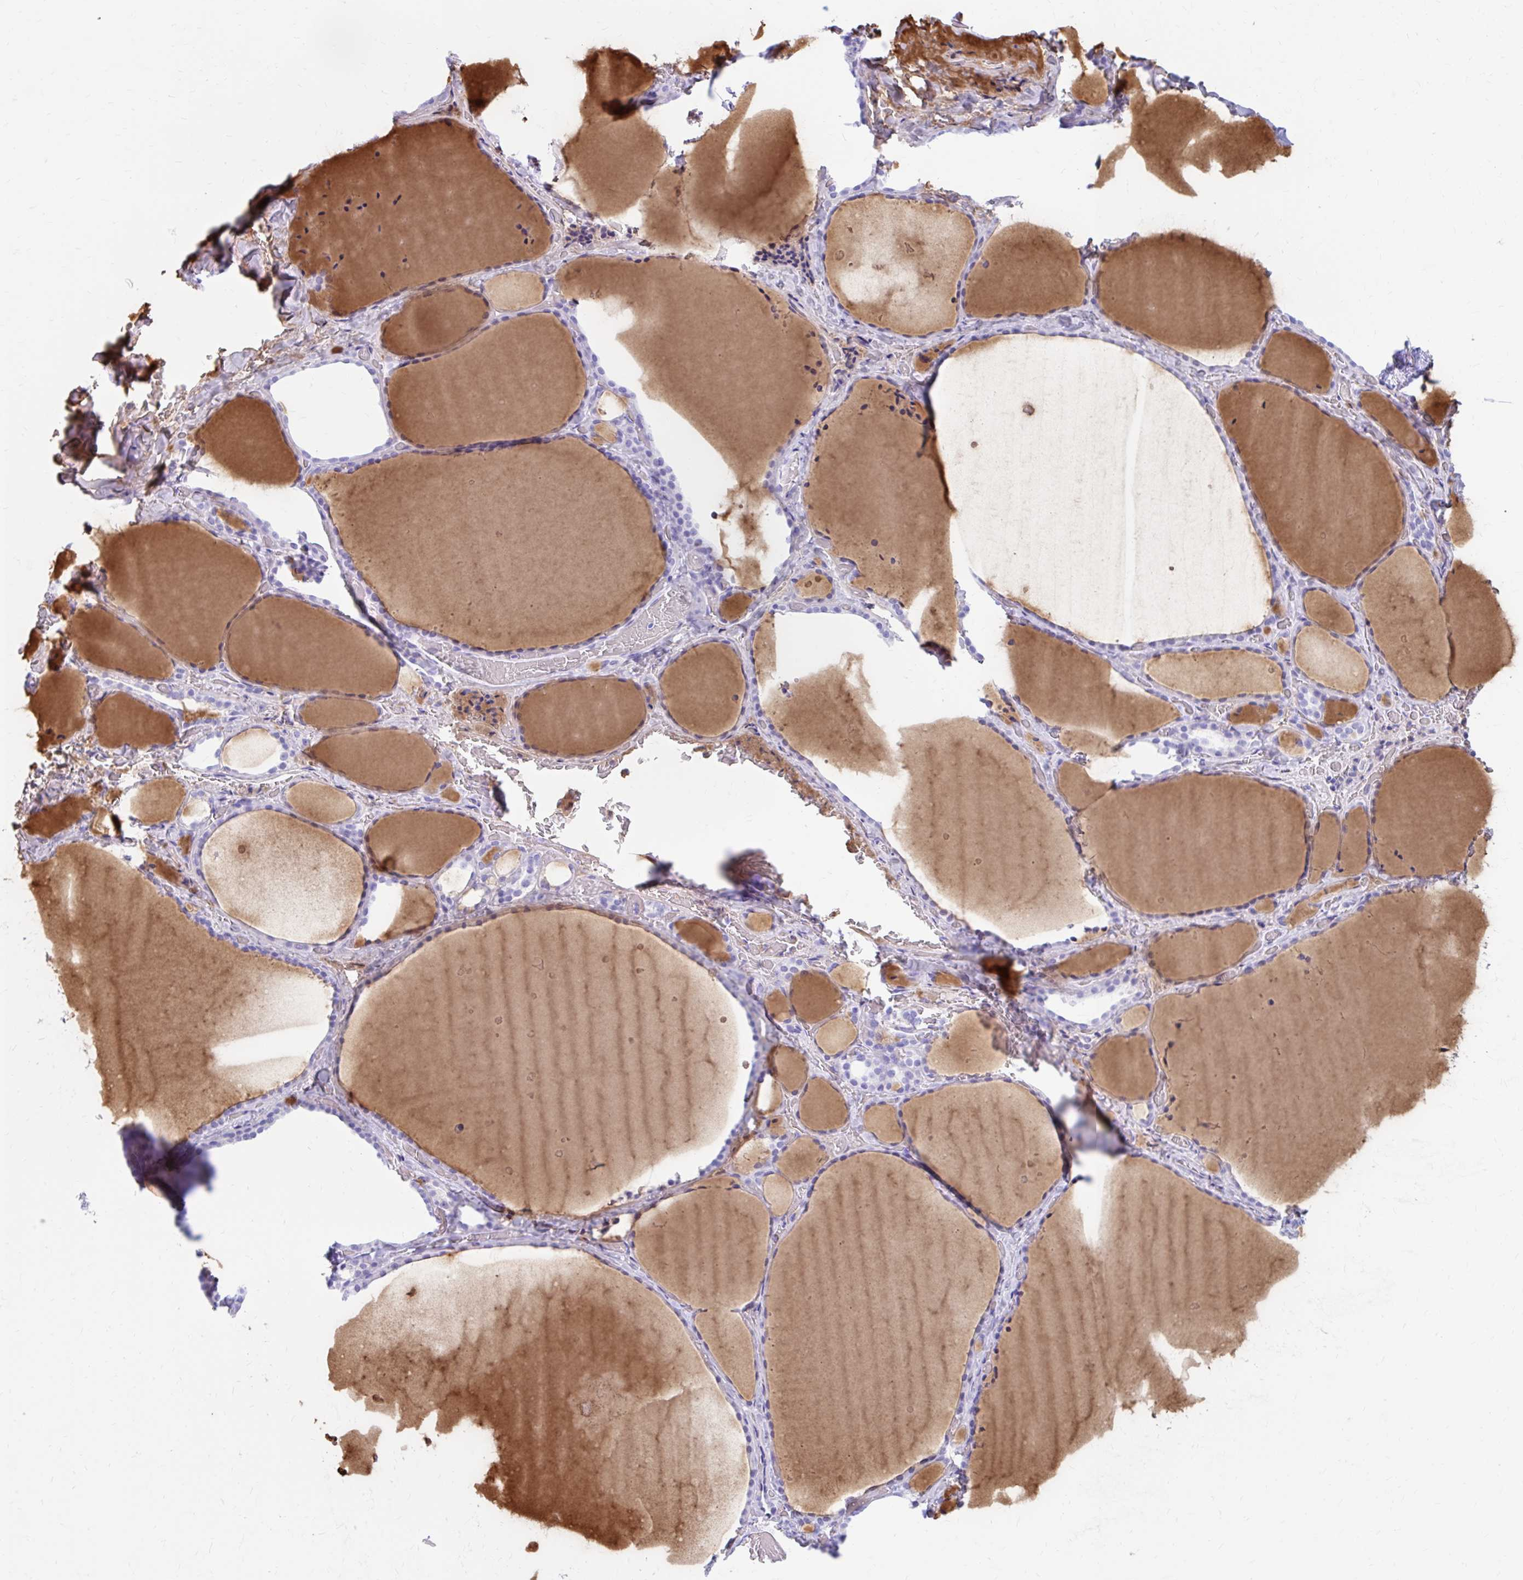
{"staining": {"intensity": "negative", "quantity": "none", "location": "none"}, "tissue": "thyroid gland", "cell_type": "Glandular cells", "image_type": "normal", "snomed": [{"axis": "morphology", "description": "Normal tissue, NOS"}, {"axis": "topography", "description": "Thyroid gland"}], "caption": "Protein analysis of normal thyroid gland reveals no significant expression in glandular cells.", "gene": "NSG2", "patient": {"sex": "female", "age": 36}}